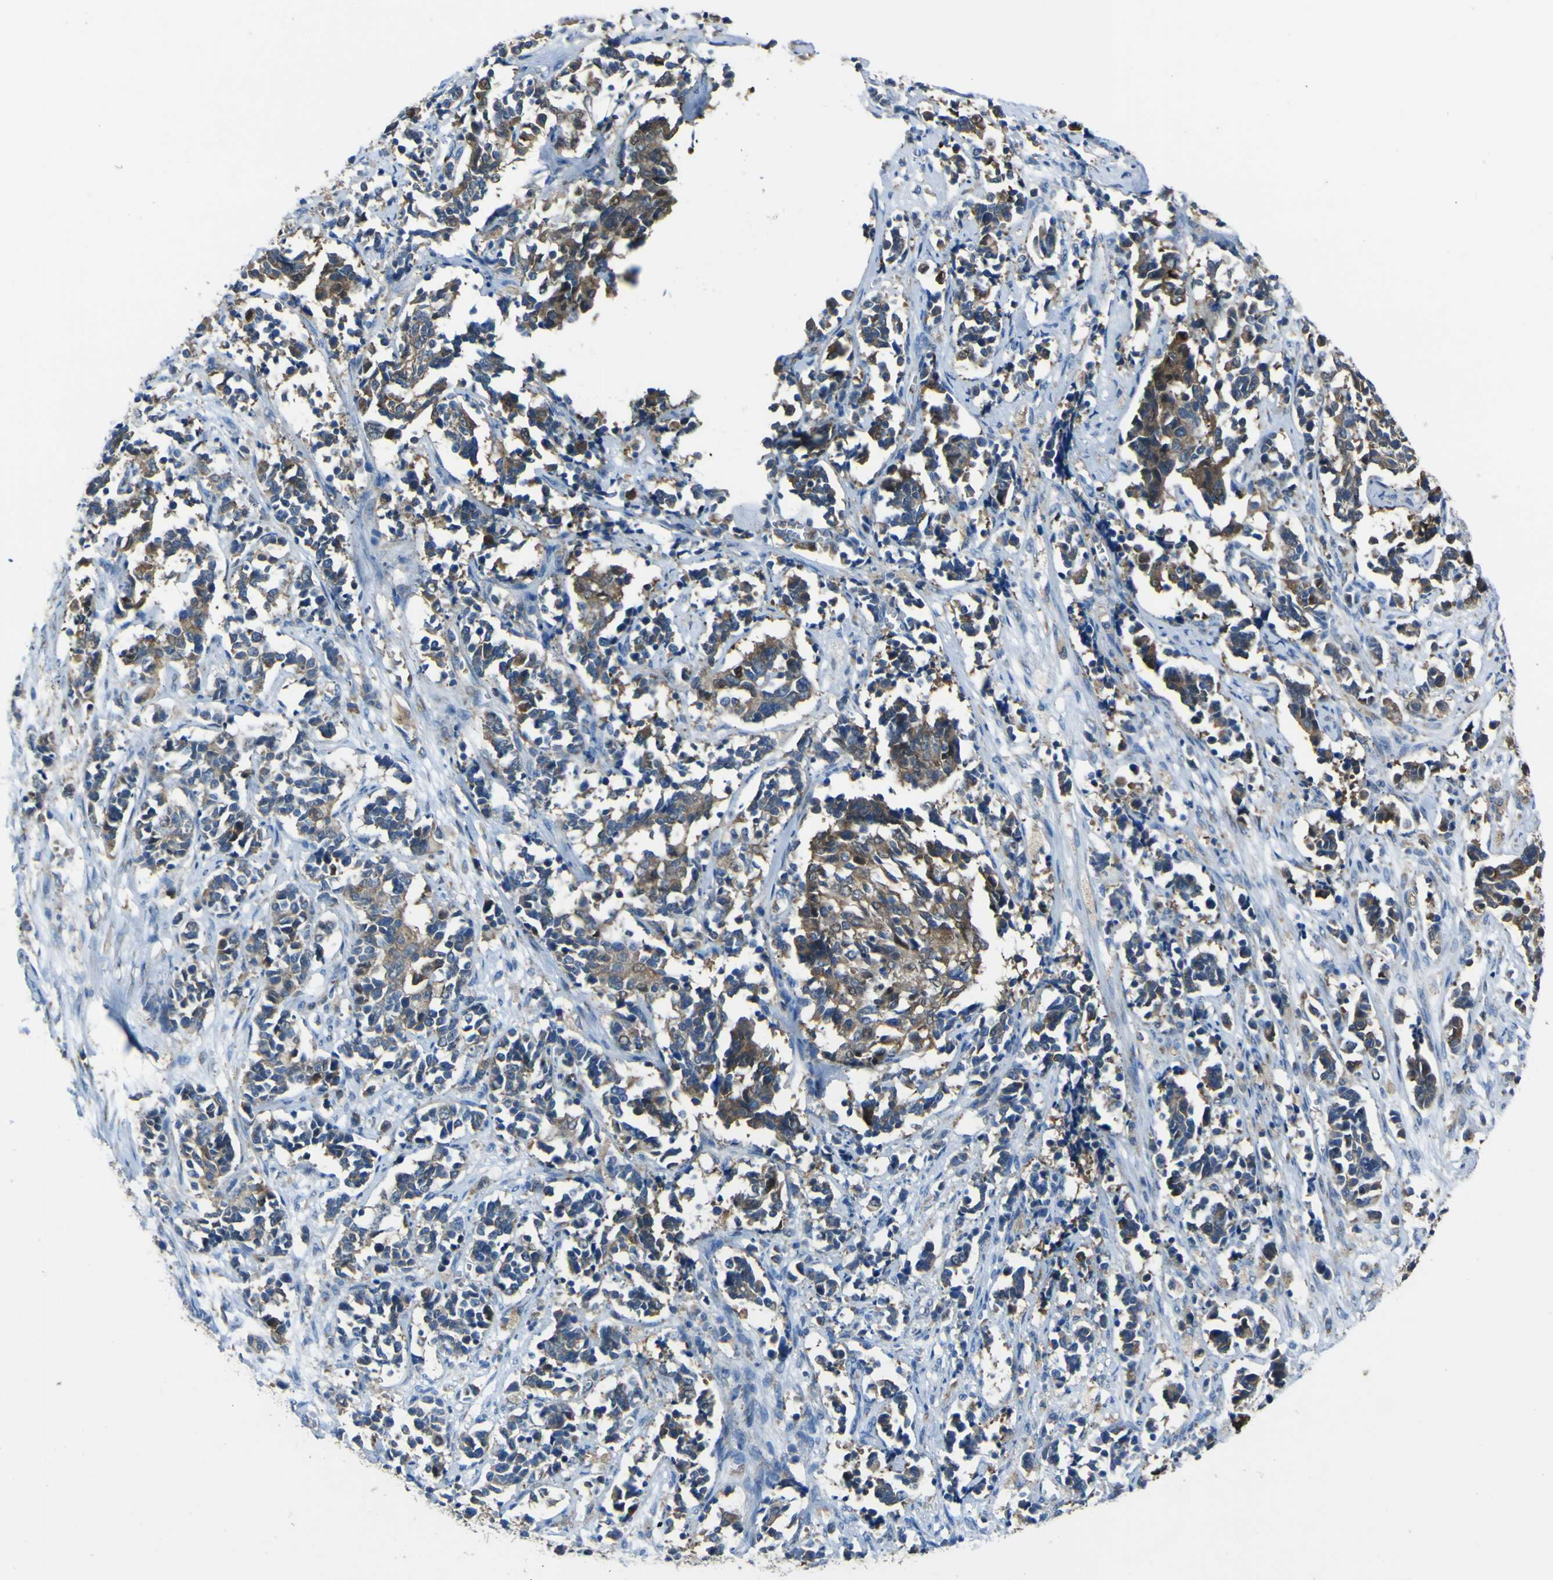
{"staining": {"intensity": "strong", "quantity": ">75%", "location": "cytoplasmic/membranous"}, "tissue": "cervical cancer", "cell_type": "Tumor cells", "image_type": "cancer", "snomed": [{"axis": "morphology", "description": "Normal tissue, NOS"}, {"axis": "morphology", "description": "Squamous cell carcinoma, NOS"}, {"axis": "topography", "description": "Cervix"}], "caption": "A photomicrograph of cervical cancer (squamous cell carcinoma) stained for a protein displays strong cytoplasmic/membranous brown staining in tumor cells.", "gene": "STIM1", "patient": {"sex": "female", "age": 35}}